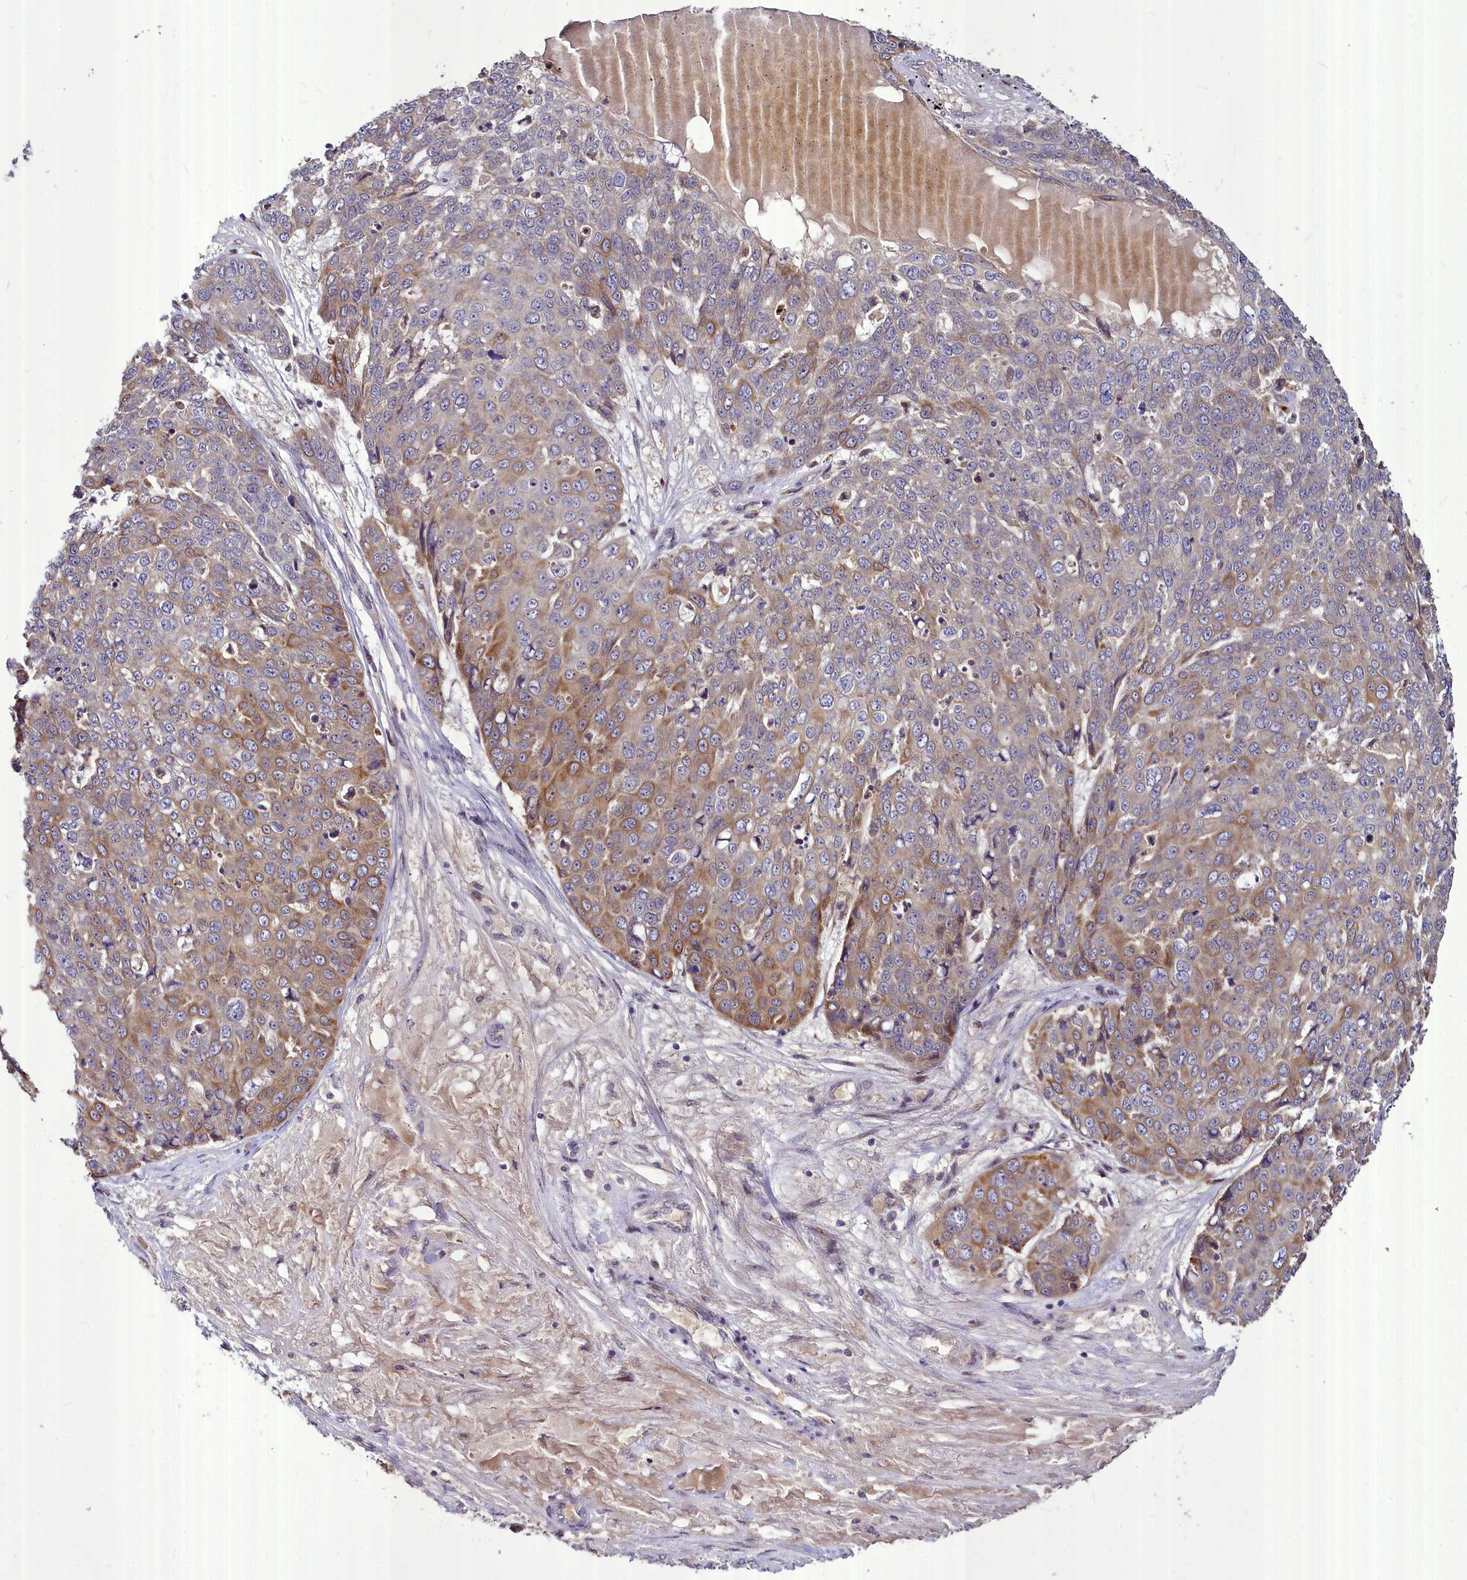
{"staining": {"intensity": "moderate", "quantity": "25%-75%", "location": "cytoplasmic/membranous"}, "tissue": "skin cancer", "cell_type": "Tumor cells", "image_type": "cancer", "snomed": [{"axis": "morphology", "description": "Squamous cell carcinoma, NOS"}, {"axis": "topography", "description": "Skin"}], "caption": "Protein analysis of skin cancer (squamous cell carcinoma) tissue exhibits moderate cytoplasmic/membranous positivity in approximately 25%-75% of tumor cells.", "gene": "MAML2", "patient": {"sex": "male", "age": 71}}